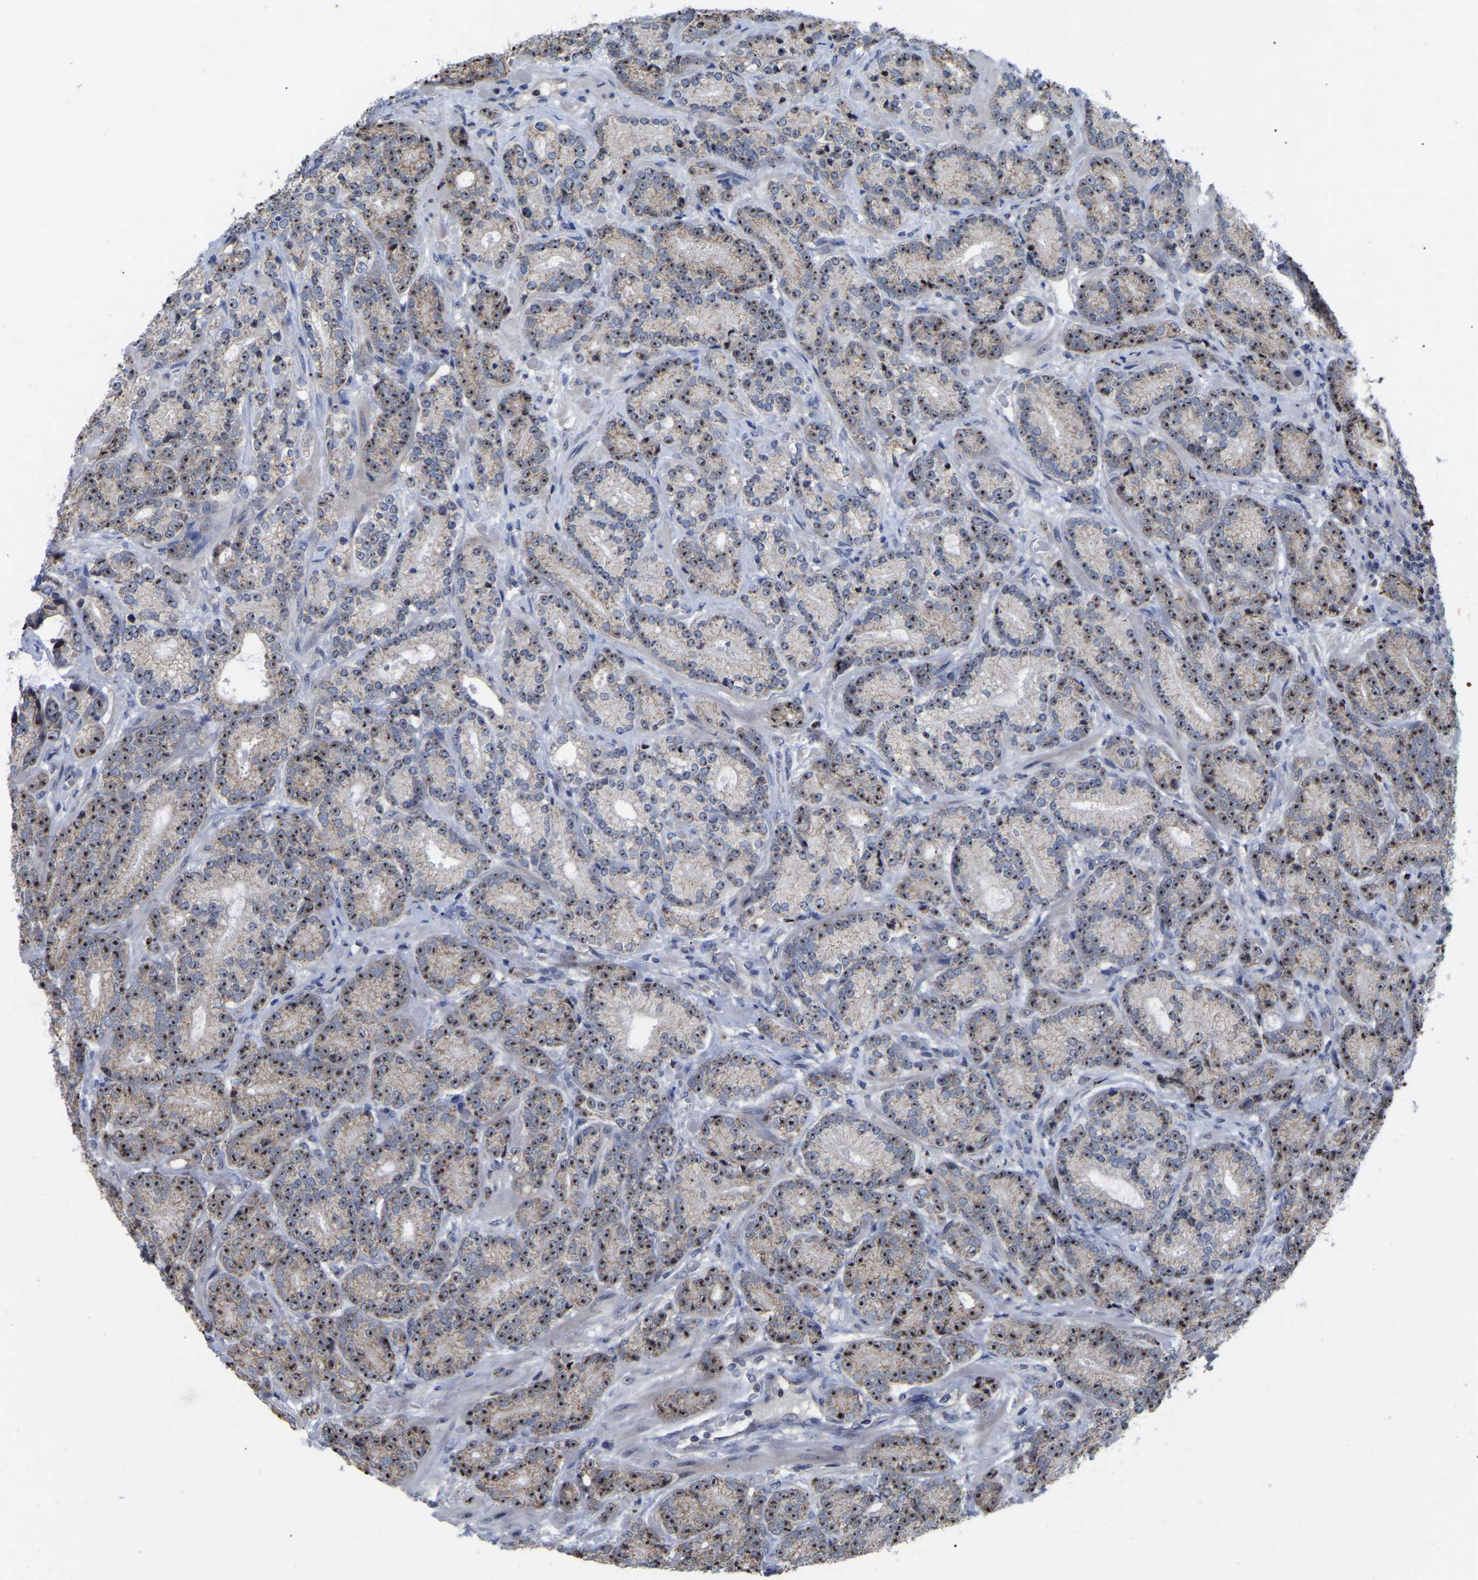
{"staining": {"intensity": "strong", "quantity": ">75%", "location": "cytoplasmic/membranous,nuclear"}, "tissue": "prostate cancer", "cell_type": "Tumor cells", "image_type": "cancer", "snomed": [{"axis": "morphology", "description": "Adenocarcinoma, High grade"}, {"axis": "topography", "description": "Prostate"}], "caption": "Protein expression analysis of prostate cancer (adenocarcinoma (high-grade)) demonstrates strong cytoplasmic/membranous and nuclear staining in about >75% of tumor cells. (IHC, brightfield microscopy, high magnification).", "gene": "NOP53", "patient": {"sex": "male", "age": 61}}